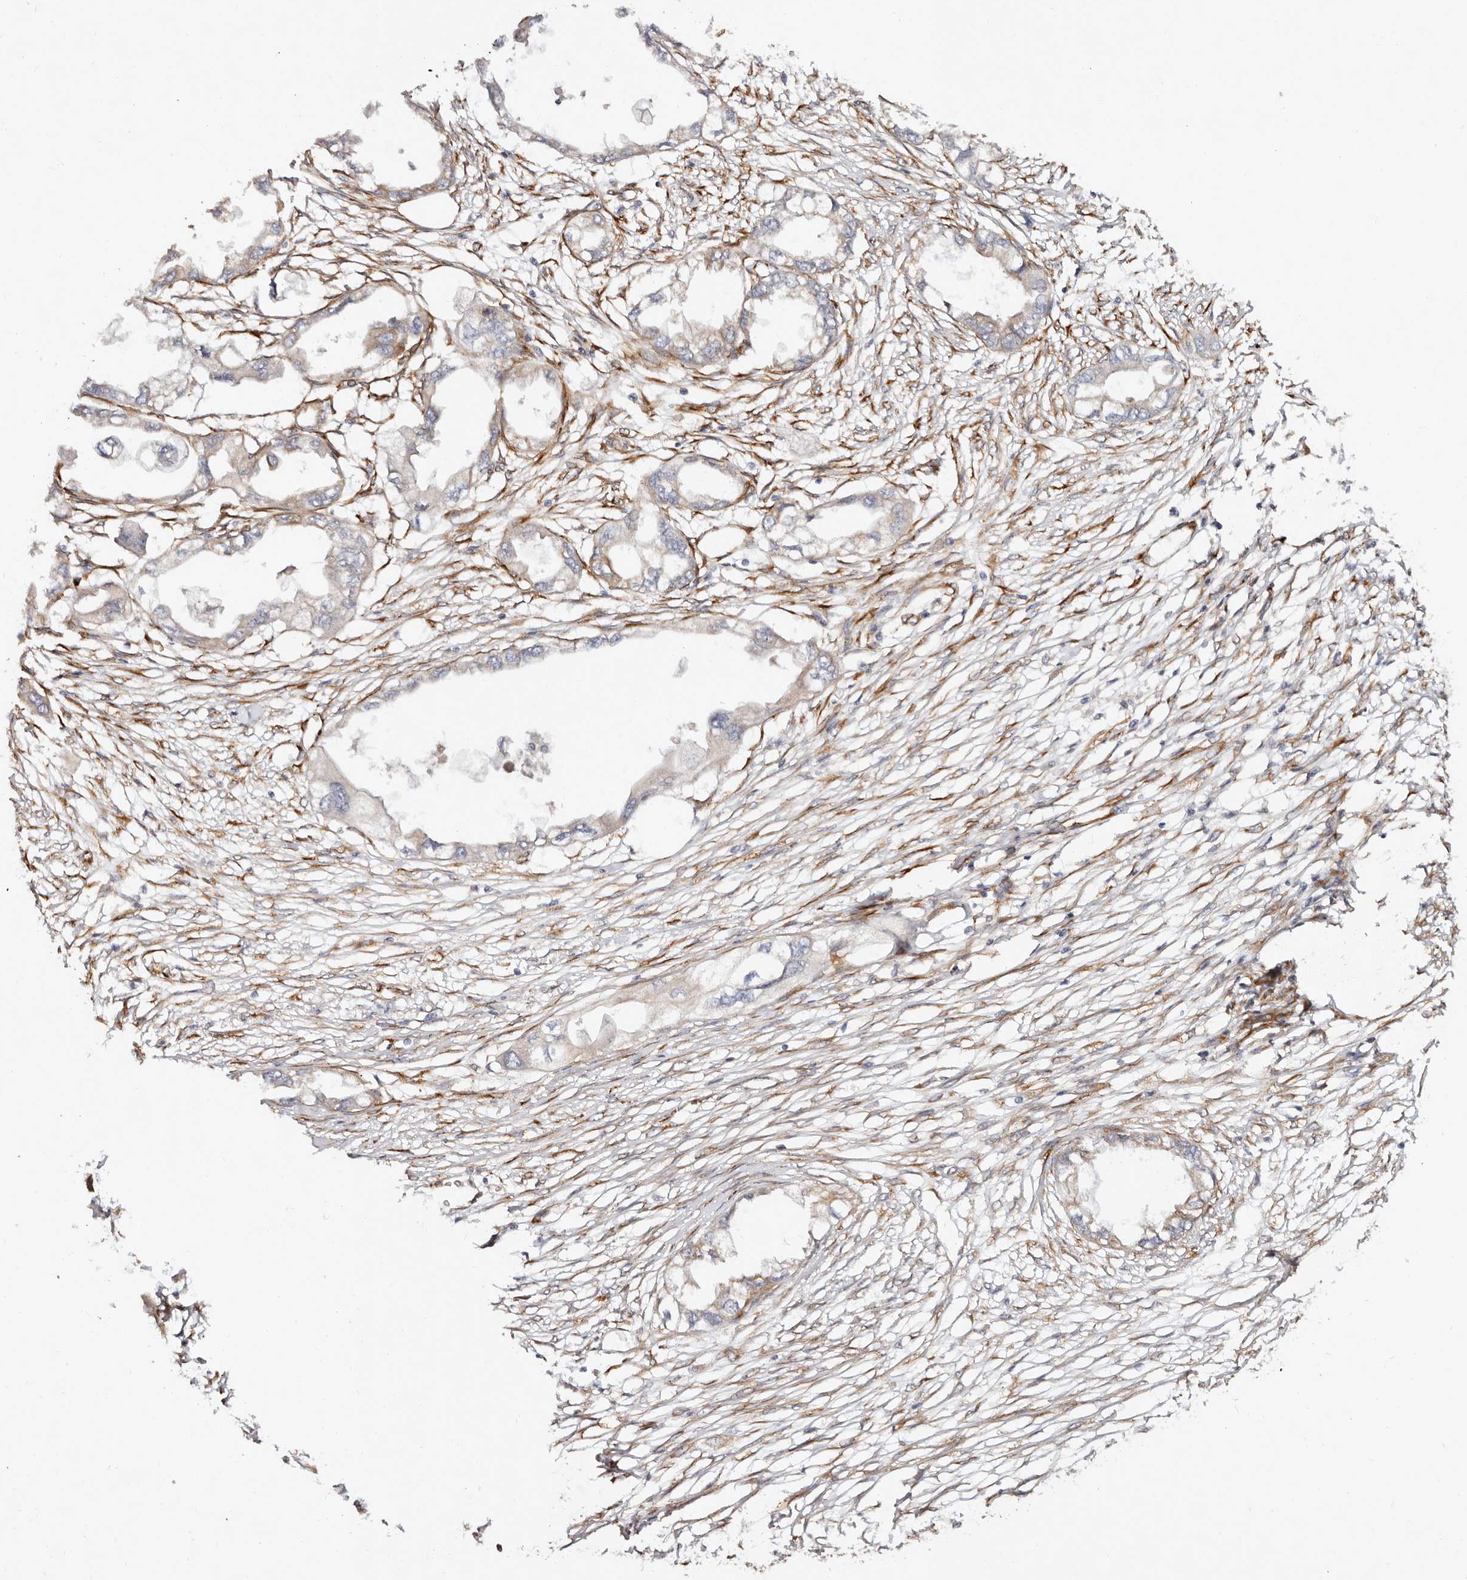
{"staining": {"intensity": "weak", "quantity": "25%-75%", "location": "cytoplasmic/membranous"}, "tissue": "endometrial cancer", "cell_type": "Tumor cells", "image_type": "cancer", "snomed": [{"axis": "morphology", "description": "Adenocarcinoma, NOS"}, {"axis": "morphology", "description": "Adenocarcinoma, metastatic, NOS"}, {"axis": "topography", "description": "Adipose tissue"}, {"axis": "topography", "description": "Endometrium"}], "caption": "Human metastatic adenocarcinoma (endometrial) stained for a protein (brown) reveals weak cytoplasmic/membranous positive positivity in approximately 25%-75% of tumor cells.", "gene": "SERPINH1", "patient": {"sex": "female", "age": 67}}